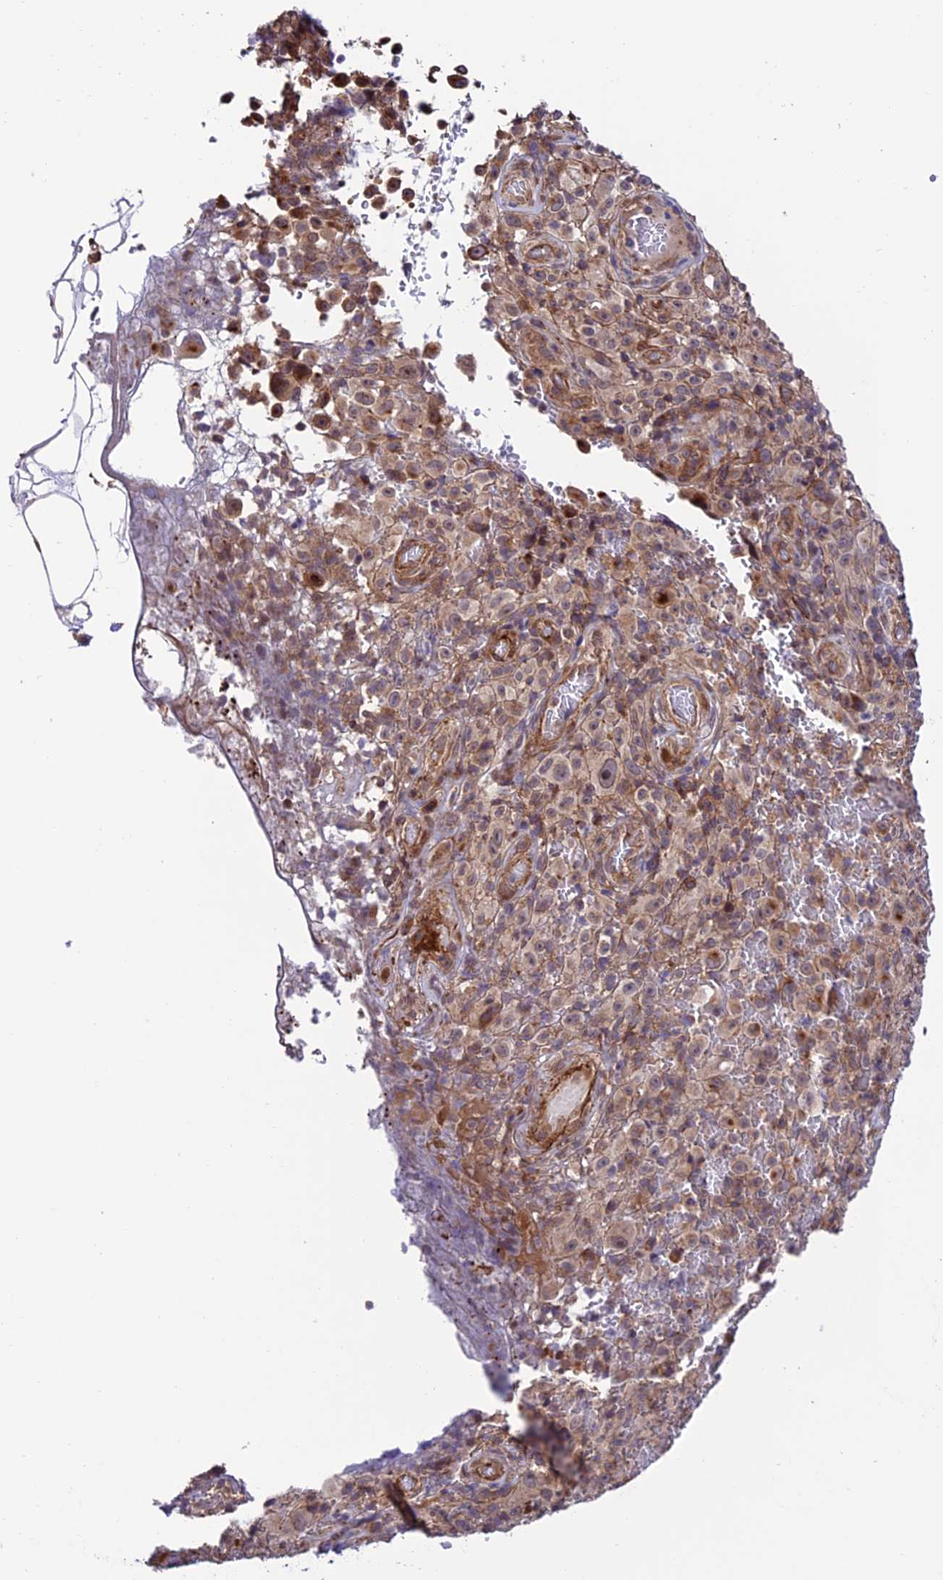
{"staining": {"intensity": "weak", "quantity": "<25%", "location": "cytoplasmic/membranous"}, "tissue": "melanoma", "cell_type": "Tumor cells", "image_type": "cancer", "snomed": [{"axis": "morphology", "description": "Malignant melanoma, NOS"}, {"axis": "topography", "description": "Skin"}], "caption": "Immunohistochemistry (IHC) histopathology image of human melanoma stained for a protein (brown), which displays no positivity in tumor cells.", "gene": "TNIP3", "patient": {"sex": "female", "age": 82}}